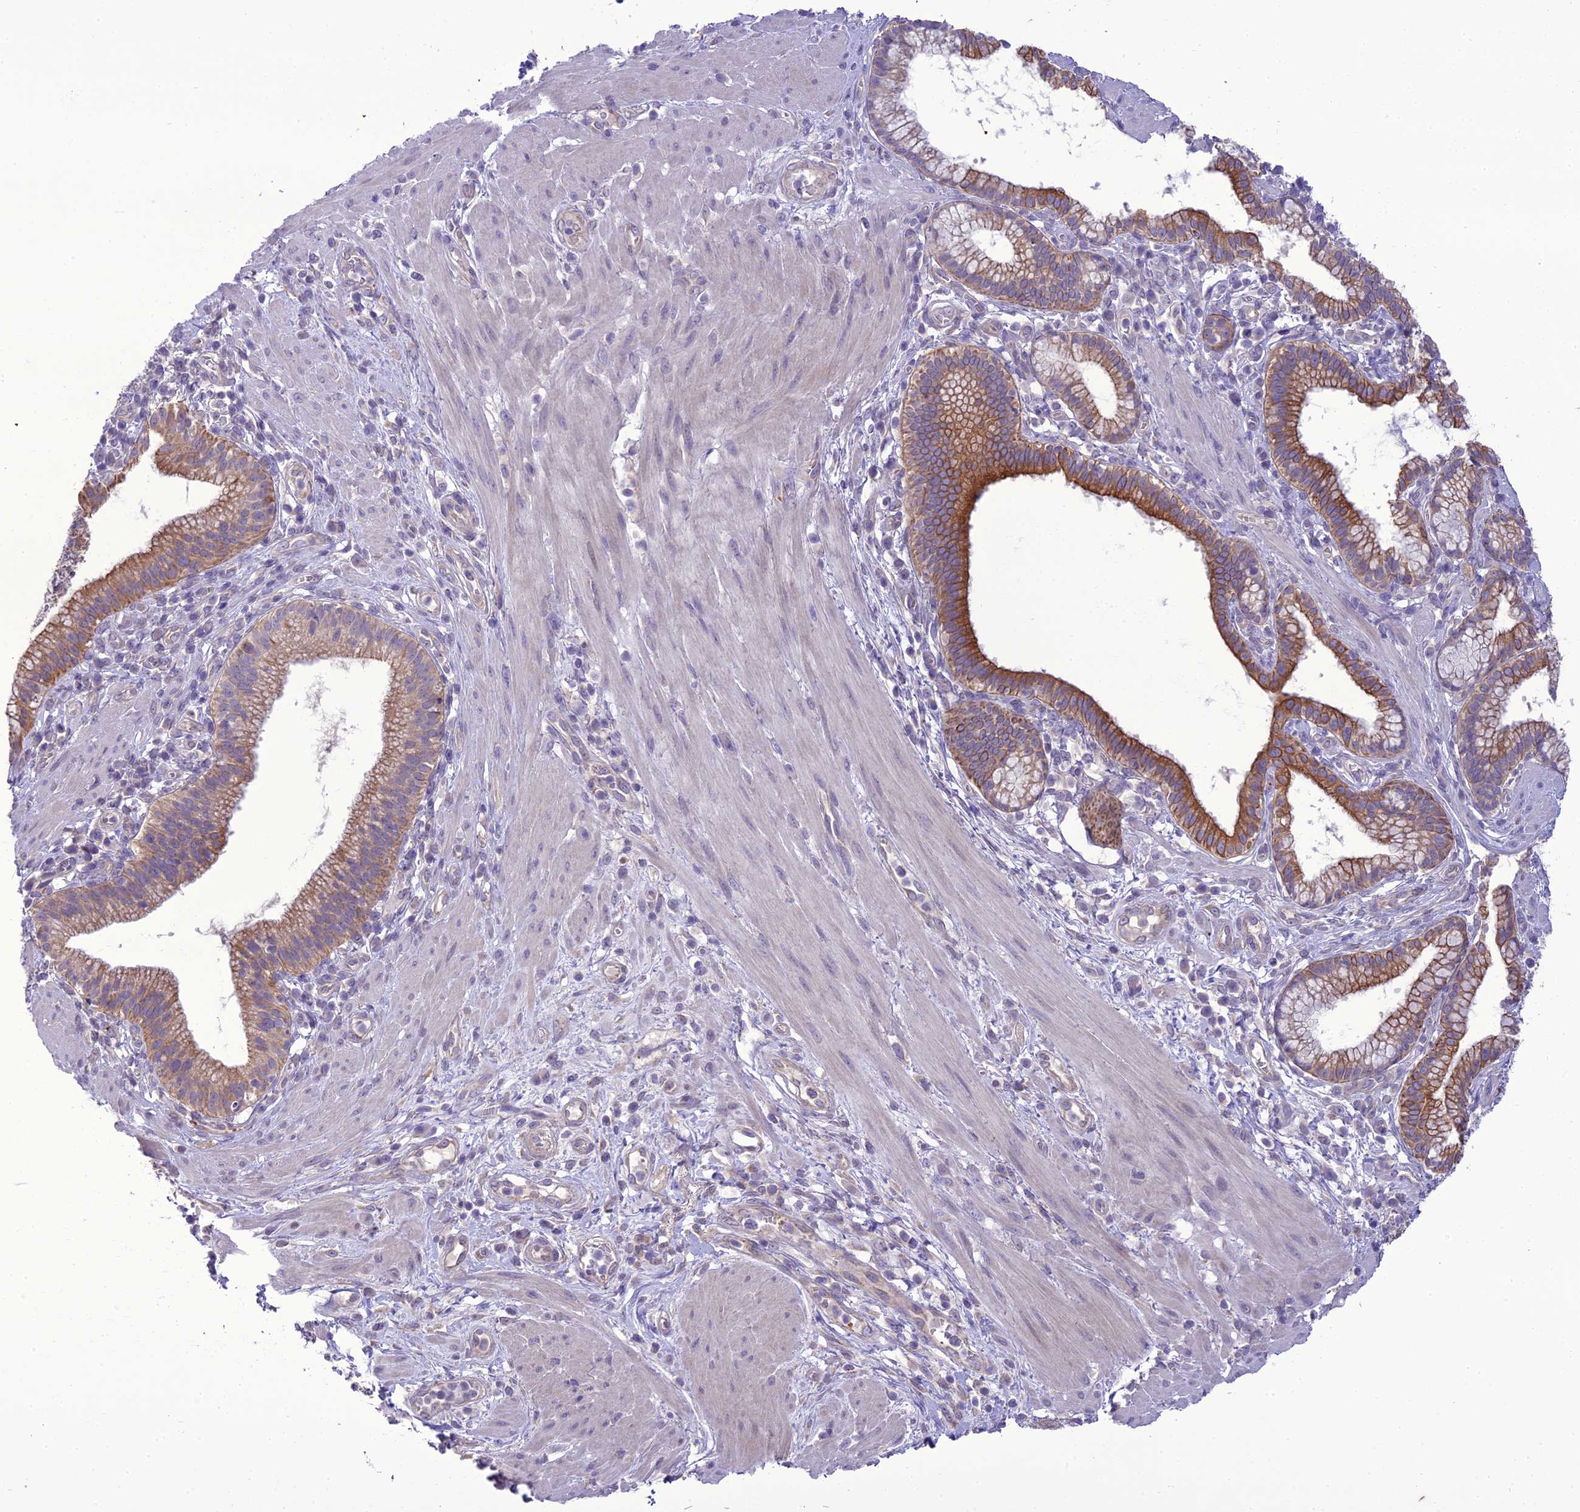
{"staining": {"intensity": "moderate", "quantity": "25%-75%", "location": "cytoplasmic/membranous"}, "tissue": "pancreatic cancer", "cell_type": "Tumor cells", "image_type": "cancer", "snomed": [{"axis": "morphology", "description": "Adenocarcinoma, NOS"}, {"axis": "topography", "description": "Pancreas"}], "caption": "The photomicrograph exhibits staining of pancreatic cancer (adenocarcinoma), revealing moderate cytoplasmic/membranous protein staining (brown color) within tumor cells. (DAB (3,3'-diaminobenzidine) IHC with brightfield microscopy, high magnification).", "gene": "SCRT1", "patient": {"sex": "male", "age": 72}}